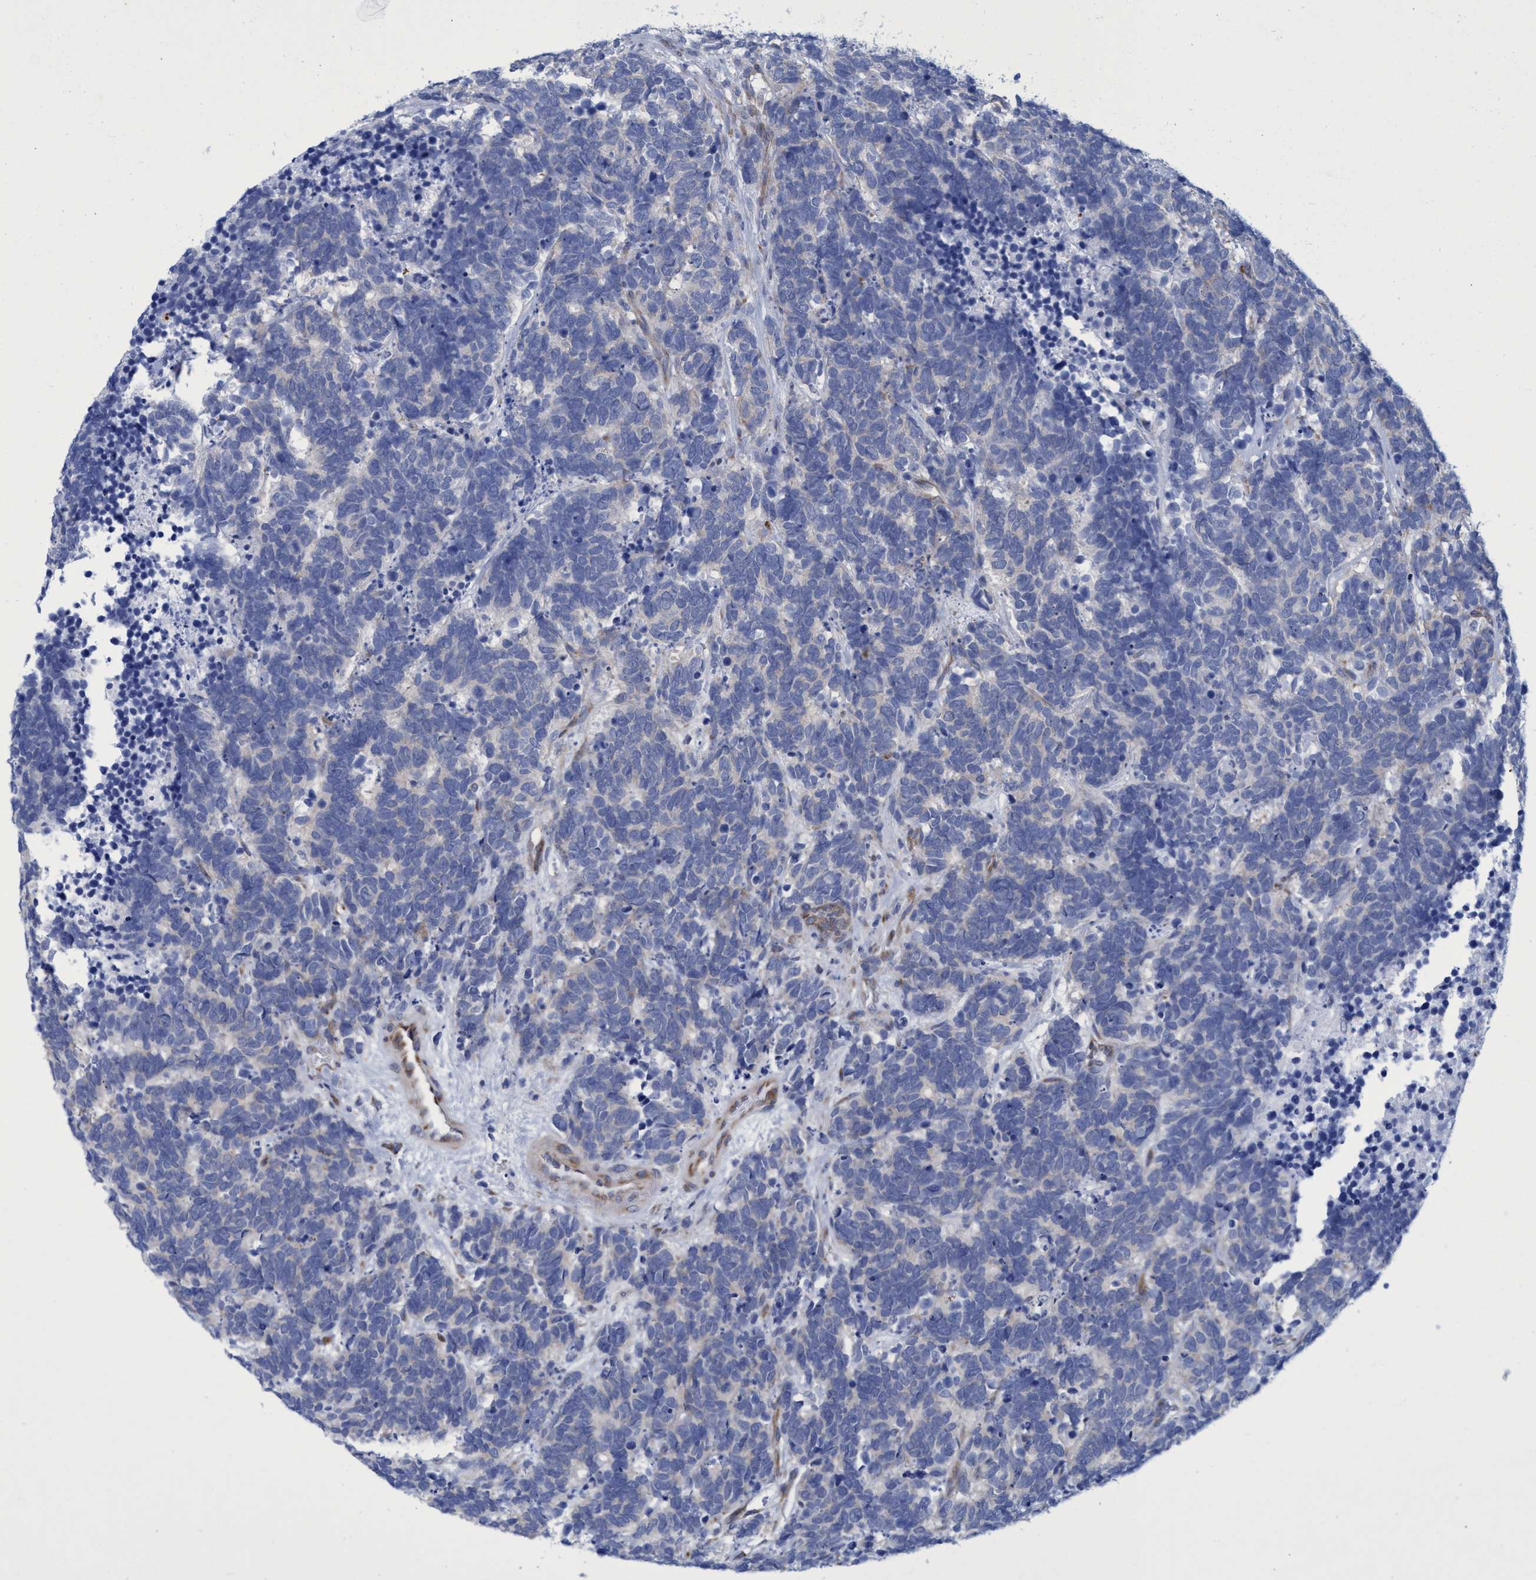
{"staining": {"intensity": "negative", "quantity": "none", "location": "none"}, "tissue": "carcinoid", "cell_type": "Tumor cells", "image_type": "cancer", "snomed": [{"axis": "morphology", "description": "Carcinoma, NOS"}, {"axis": "morphology", "description": "Carcinoid, malignant, NOS"}, {"axis": "topography", "description": "Urinary bladder"}], "caption": "Image shows no protein positivity in tumor cells of carcinoid (malignant) tissue. (DAB IHC with hematoxylin counter stain).", "gene": "R3HCC1", "patient": {"sex": "male", "age": 57}}